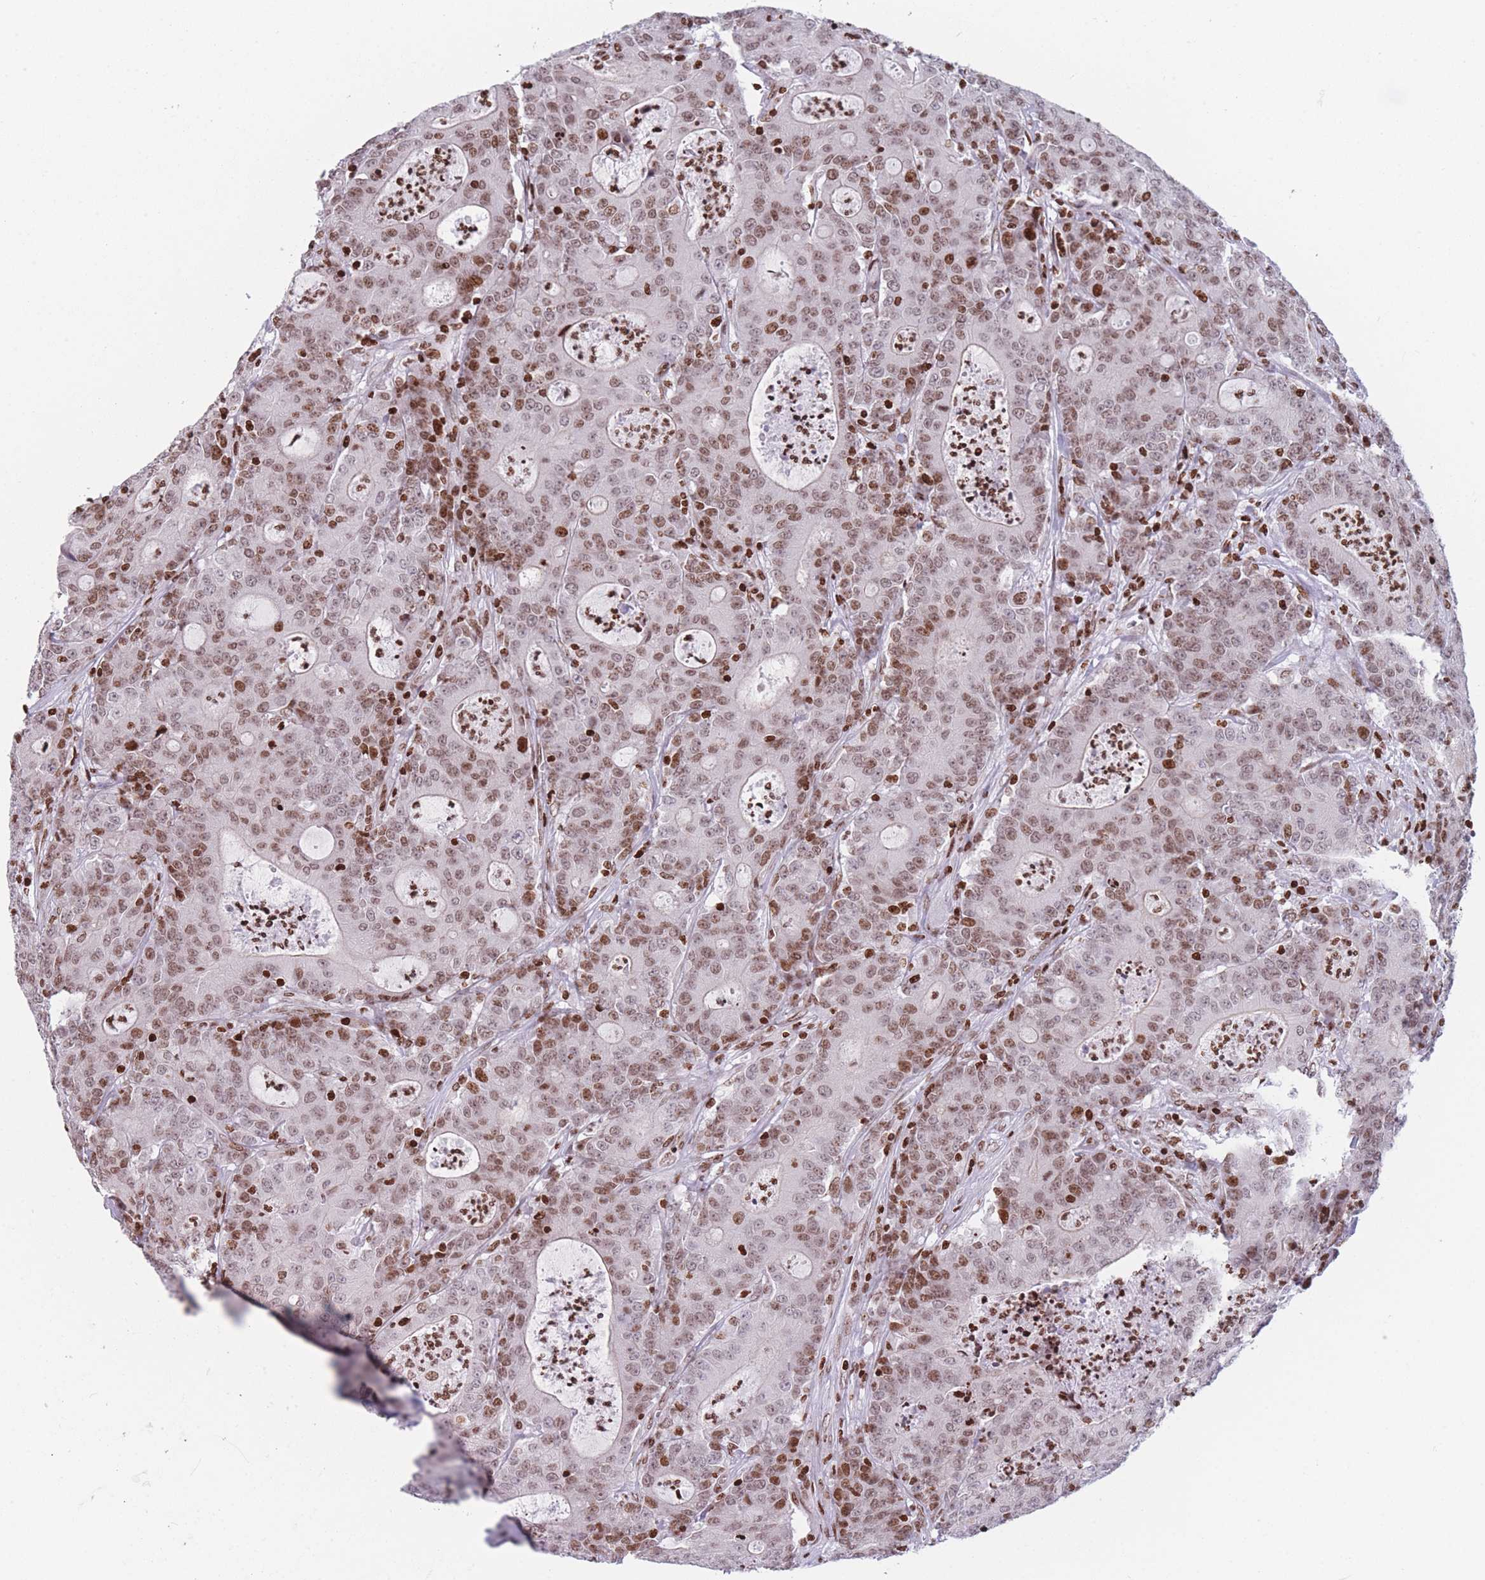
{"staining": {"intensity": "moderate", "quantity": ">75%", "location": "nuclear"}, "tissue": "colorectal cancer", "cell_type": "Tumor cells", "image_type": "cancer", "snomed": [{"axis": "morphology", "description": "Adenocarcinoma, NOS"}, {"axis": "topography", "description": "Colon"}], "caption": "Immunohistochemical staining of human colorectal cancer (adenocarcinoma) shows medium levels of moderate nuclear protein staining in about >75% of tumor cells.", "gene": "AK9", "patient": {"sex": "male", "age": 83}}